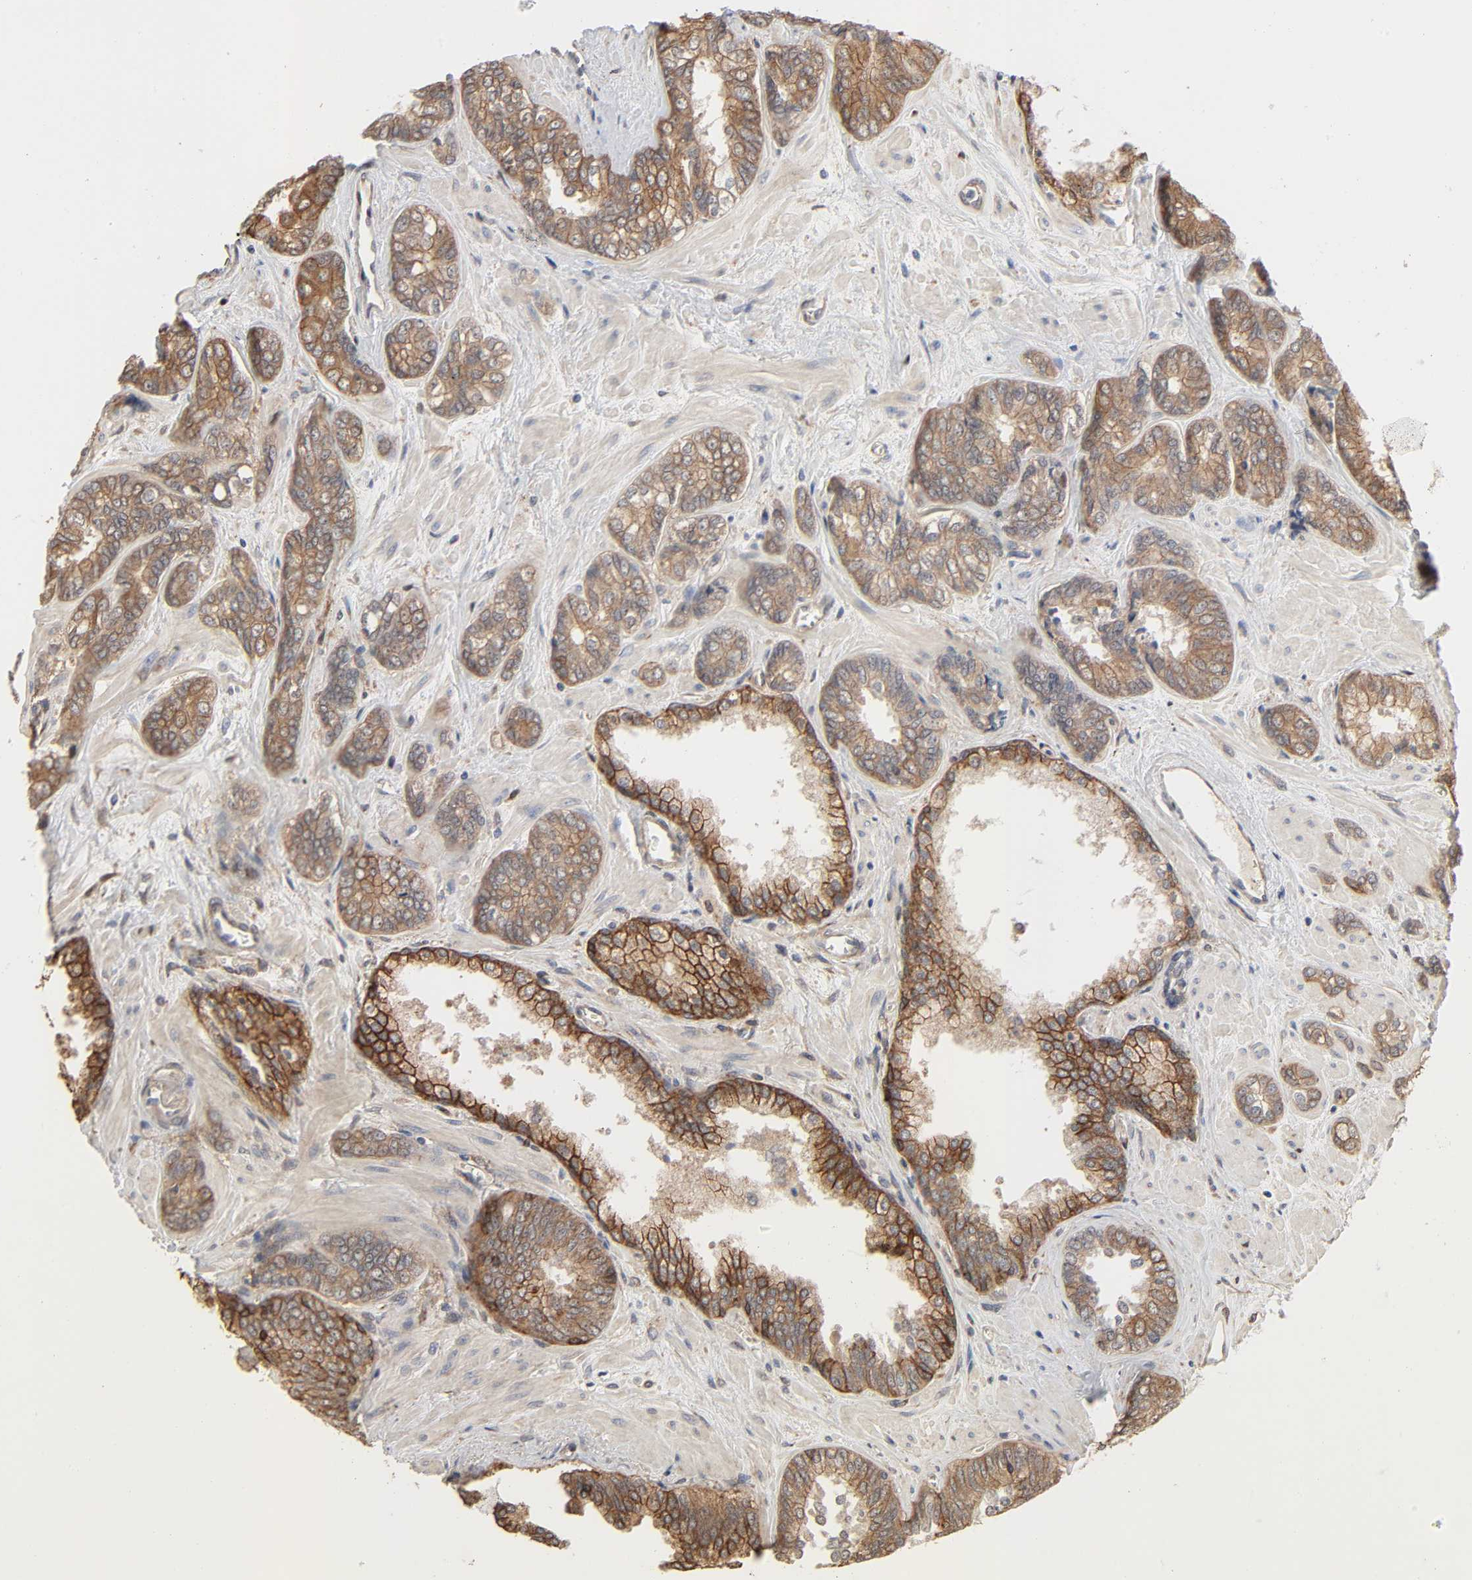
{"staining": {"intensity": "moderate", "quantity": ">75%", "location": "cytoplasmic/membranous"}, "tissue": "prostate cancer", "cell_type": "Tumor cells", "image_type": "cancer", "snomed": [{"axis": "morphology", "description": "Adenocarcinoma, High grade"}, {"axis": "topography", "description": "Prostate"}], "caption": "Human prostate high-grade adenocarcinoma stained for a protein (brown) shows moderate cytoplasmic/membranous positive expression in about >75% of tumor cells.", "gene": "NDRG2", "patient": {"sex": "male", "age": 67}}